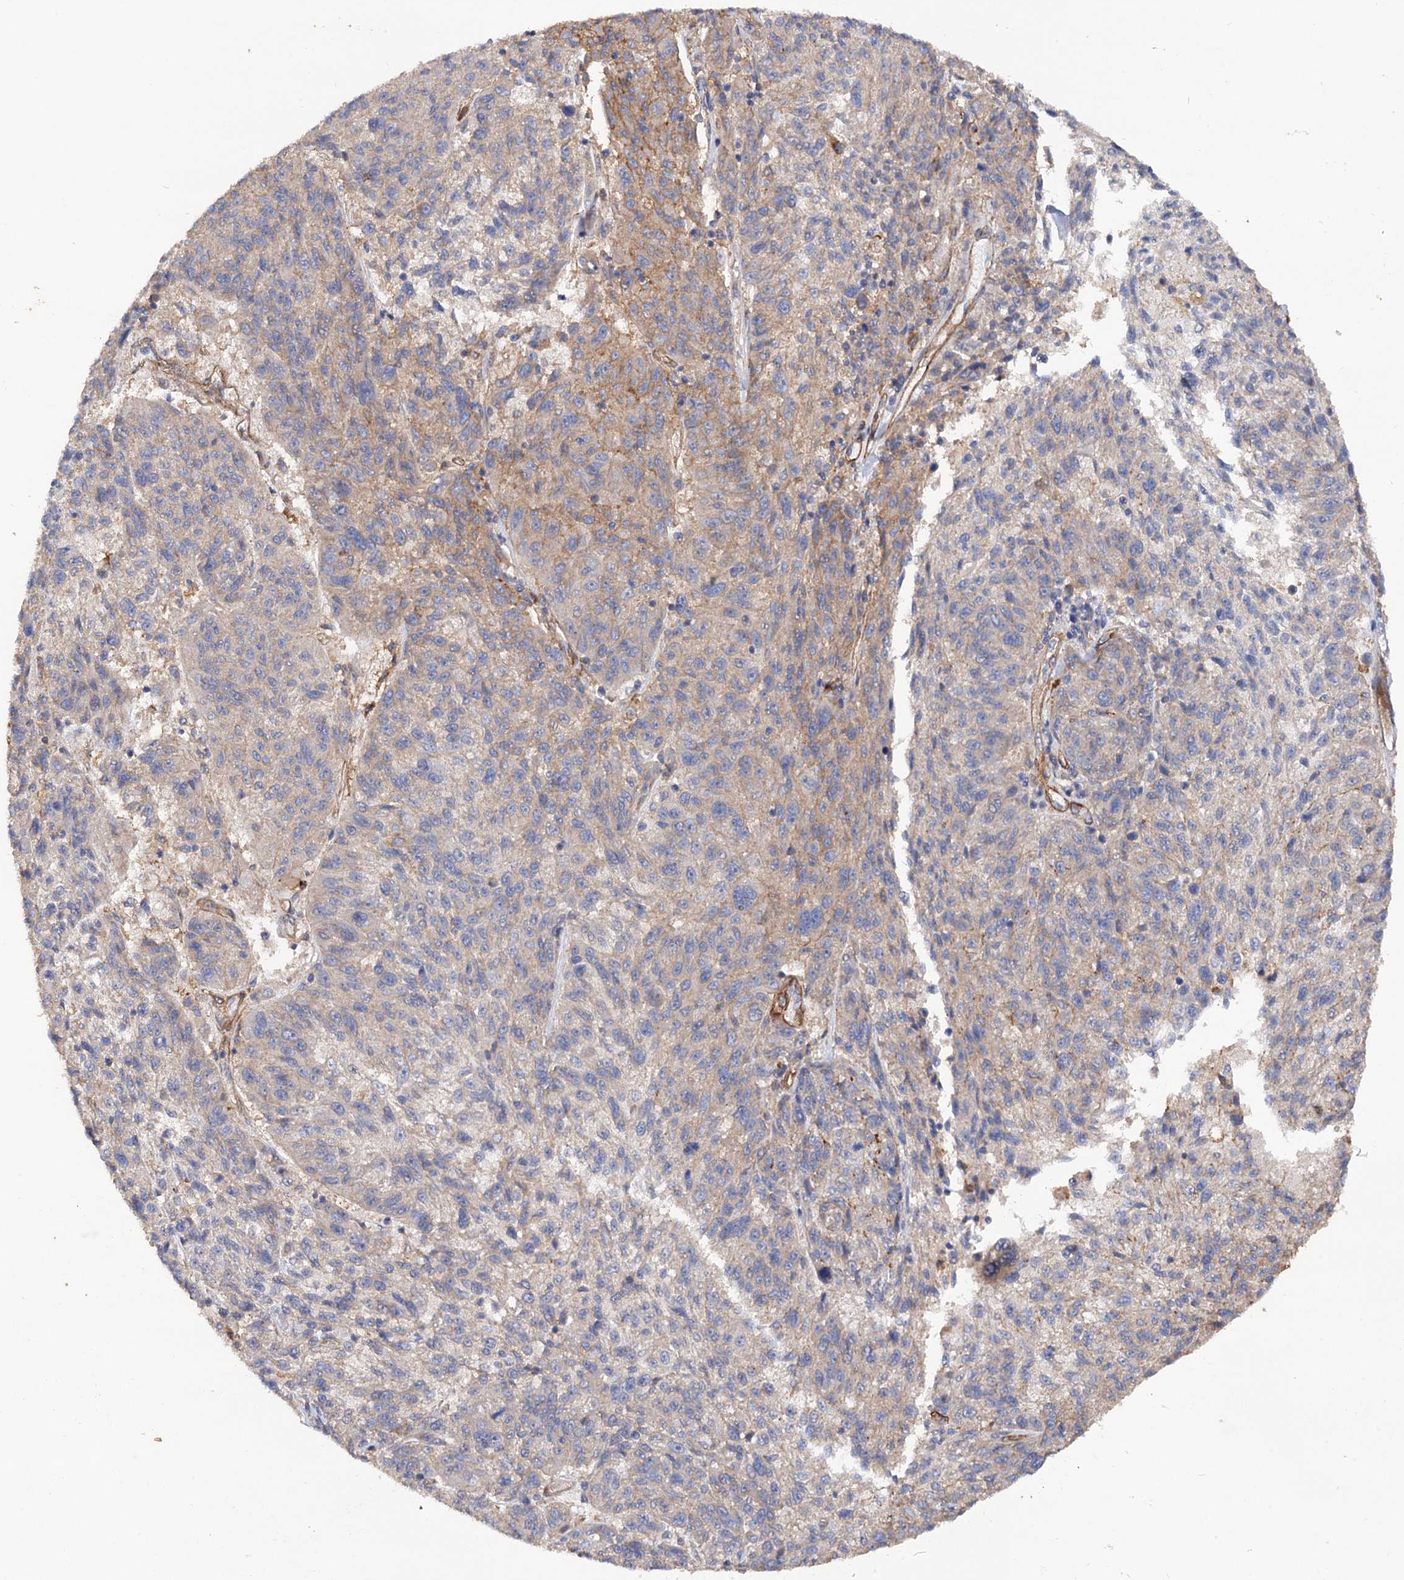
{"staining": {"intensity": "weak", "quantity": "<25%", "location": "cytoplasmic/membranous"}, "tissue": "melanoma", "cell_type": "Tumor cells", "image_type": "cancer", "snomed": [{"axis": "morphology", "description": "Malignant melanoma, NOS"}, {"axis": "topography", "description": "Skin"}], "caption": "Tumor cells are negative for brown protein staining in malignant melanoma.", "gene": "CSAD", "patient": {"sex": "male", "age": 53}}